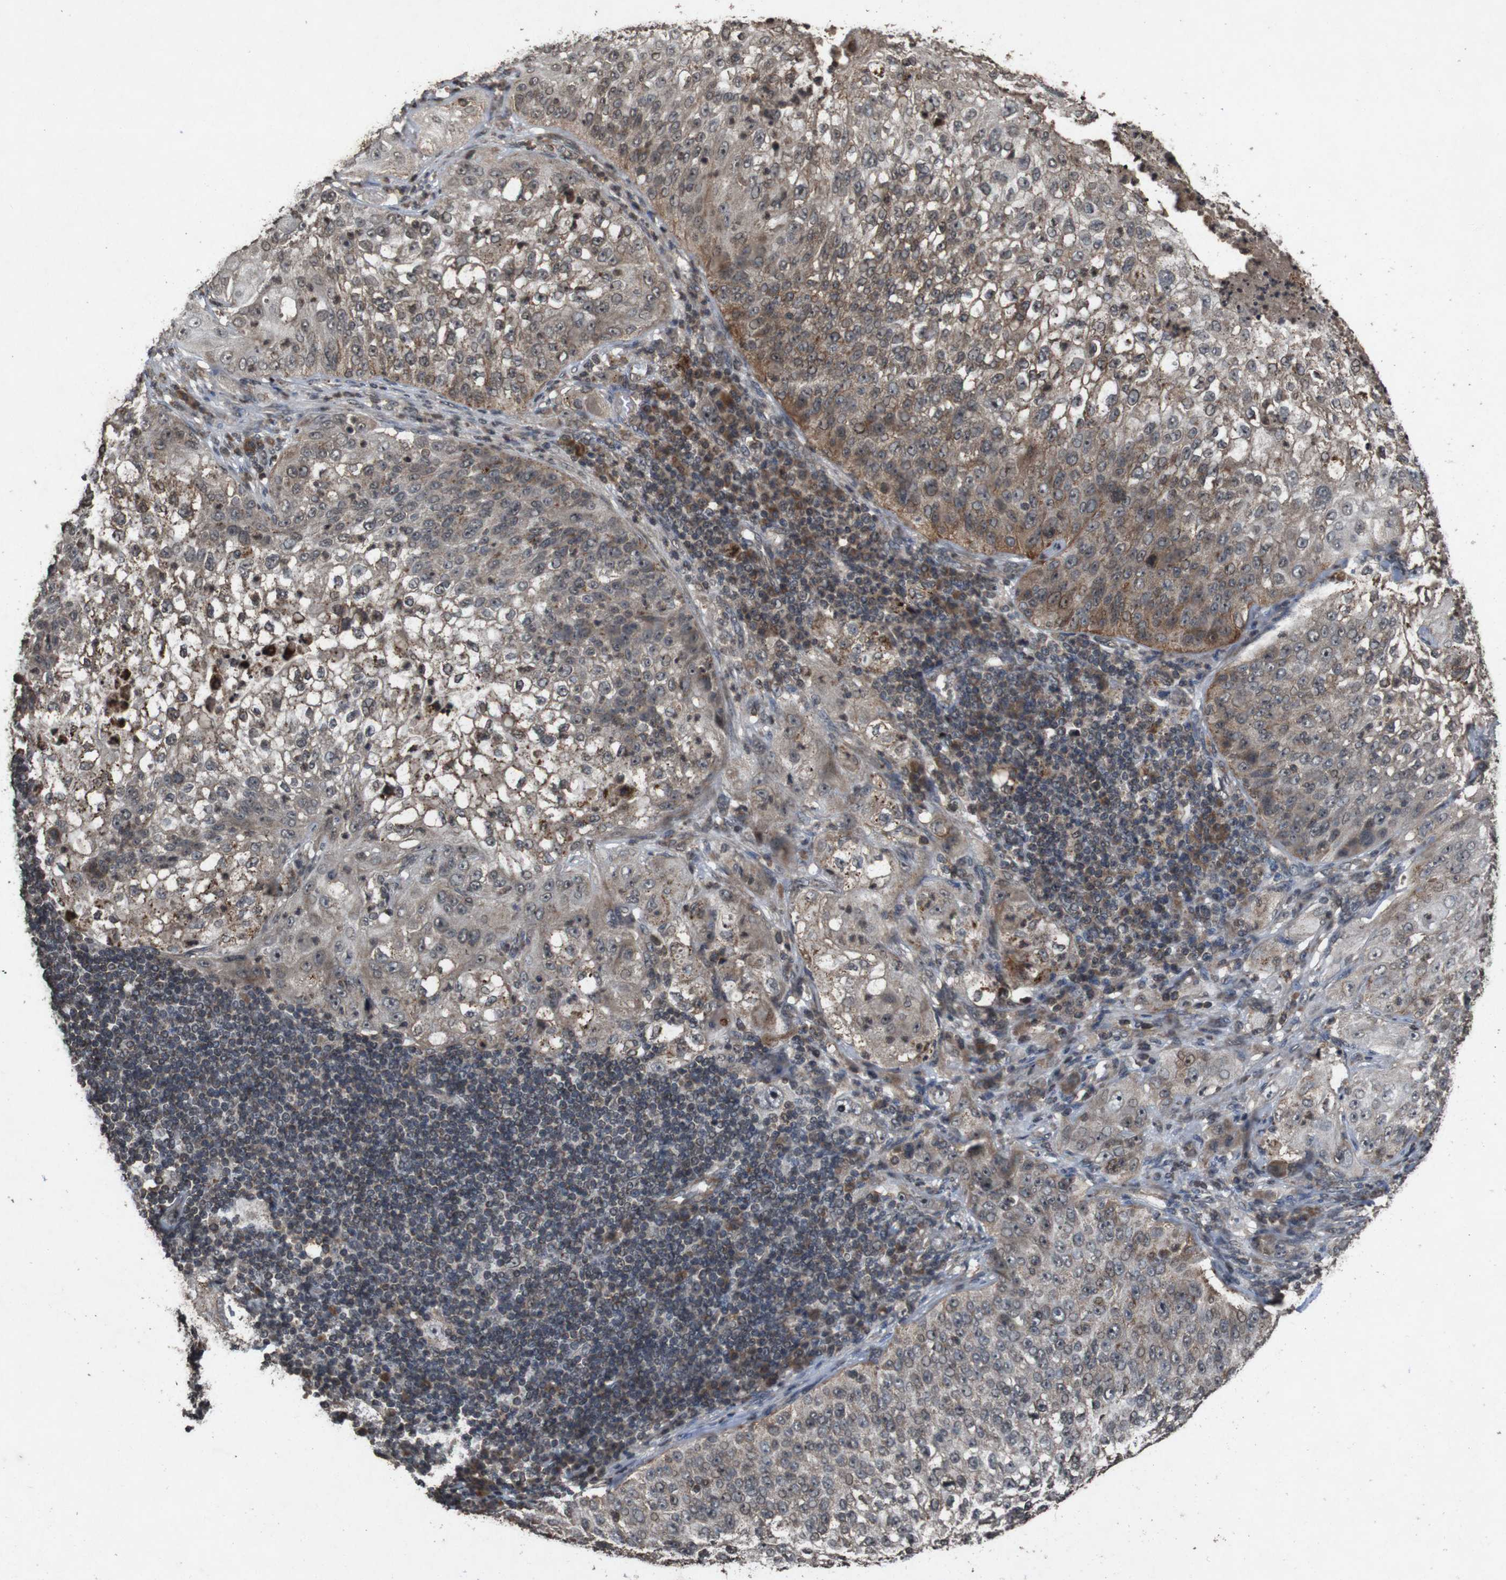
{"staining": {"intensity": "moderate", "quantity": "<25%", "location": "cytoplasmic/membranous"}, "tissue": "lung cancer", "cell_type": "Tumor cells", "image_type": "cancer", "snomed": [{"axis": "morphology", "description": "Inflammation, NOS"}, {"axis": "morphology", "description": "Squamous cell carcinoma, NOS"}, {"axis": "topography", "description": "Lymph node"}, {"axis": "topography", "description": "Soft tissue"}, {"axis": "topography", "description": "Lung"}], "caption": "Human lung cancer (squamous cell carcinoma) stained for a protein (brown) demonstrates moderate cytoplasmic/membranous positive staining in approximately <25% of tumor cells.", "gene": "SORL1", "patient": {"sex": "male", "age": 66}}